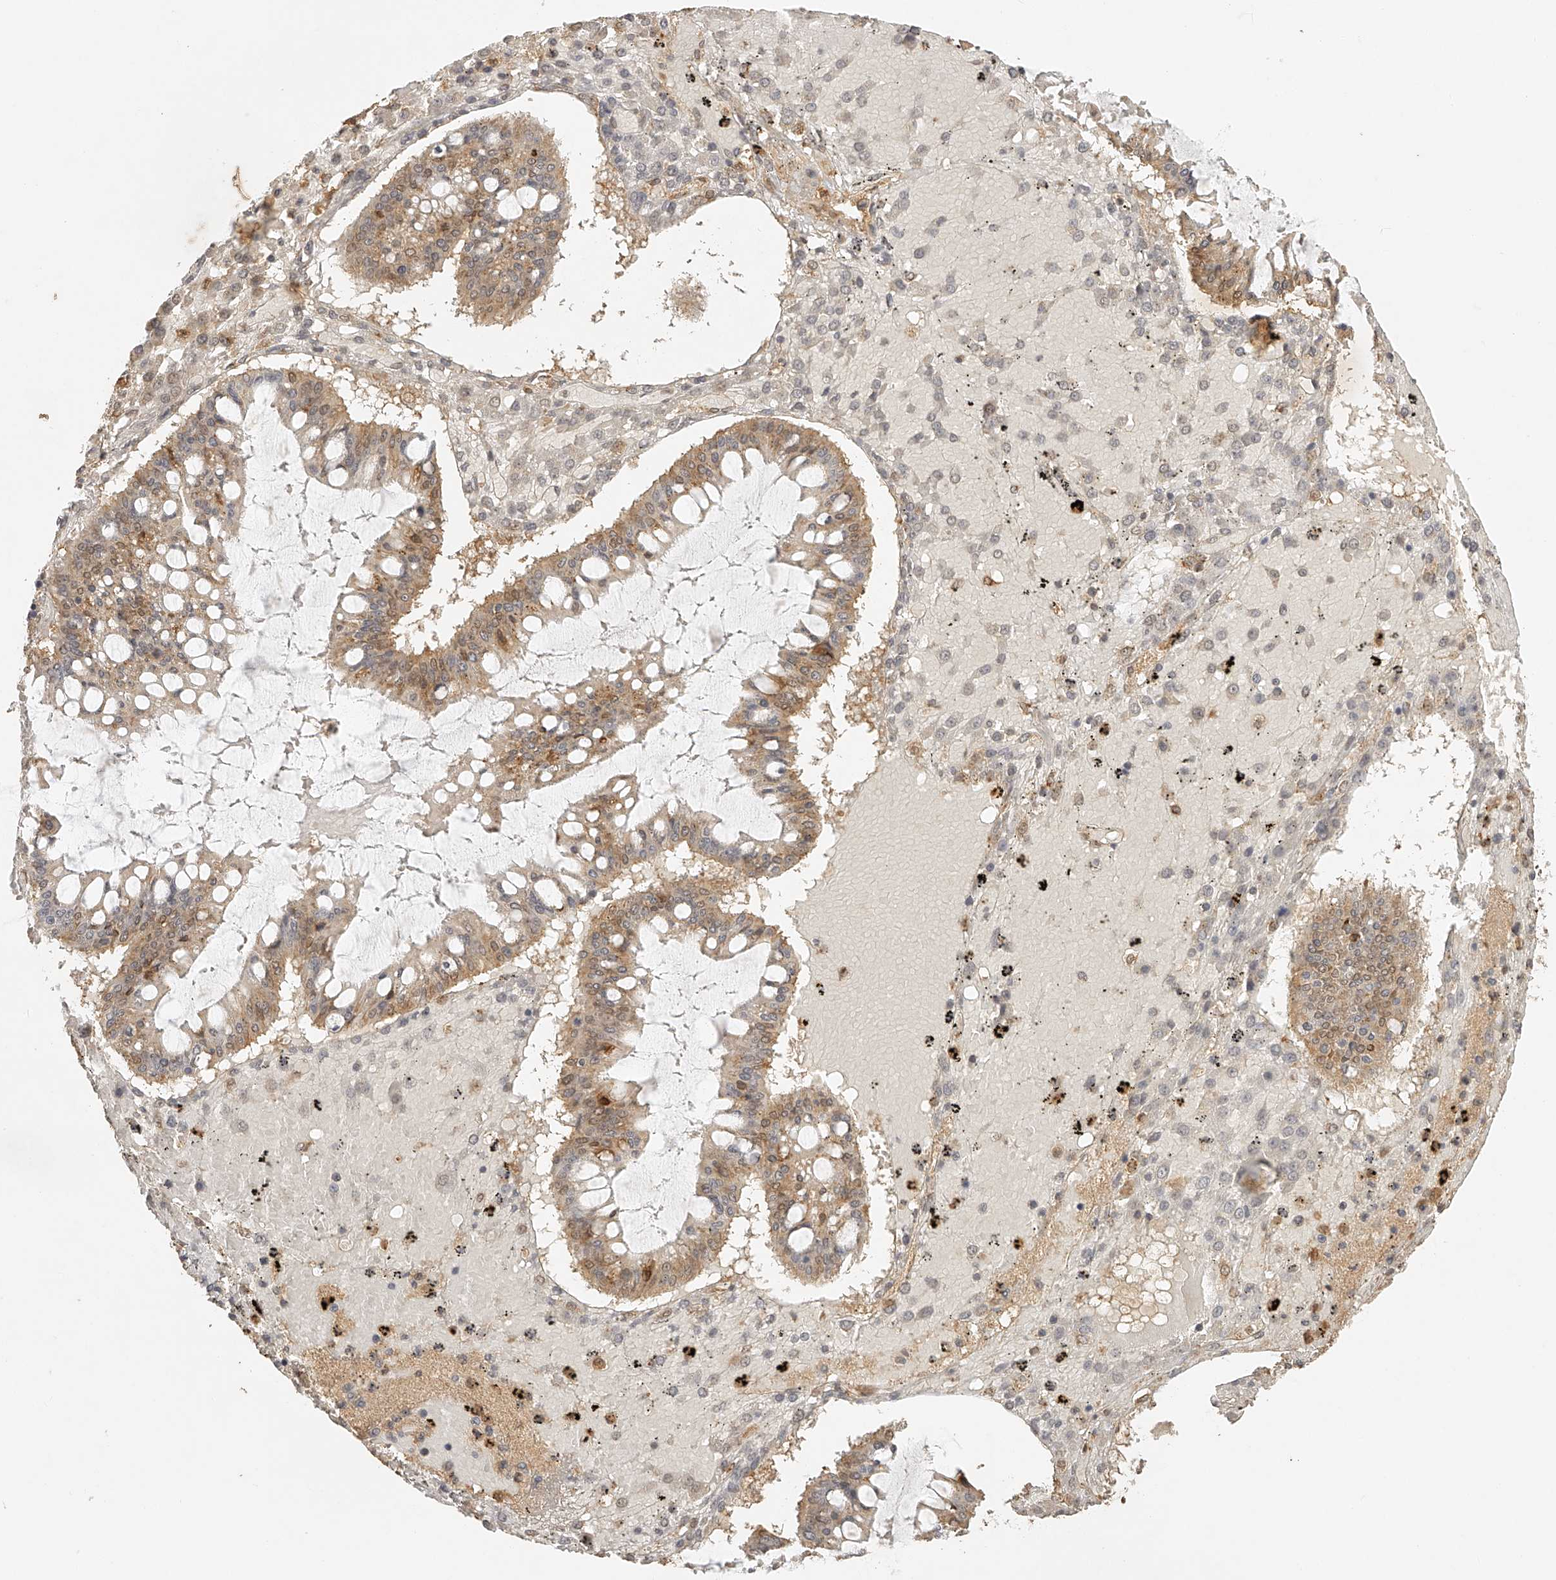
{"staining": {"intensity": "moderate", "quantity": ">75%", "location": "cytoplasmic/membranous"}, "tissue": "ovarian cancer", "cell_type": "Tumor cells", "image_type": "cancer", "snomed": [{"axis": "morphology", "description": "Cystadenocarcinoma, mucinous, NOS"}, {"axis": "topography", "description": "Ovary"}], "caption": "The histopathology image shows a brown stain indicating the presence of a protein in the cytoplasmic/membranous of tumor cells in ovarian cancer (mucinous cystadenocarcinoma).", "gene": "BCL2L11", "patient": {"sex": "female", "age": 73}}